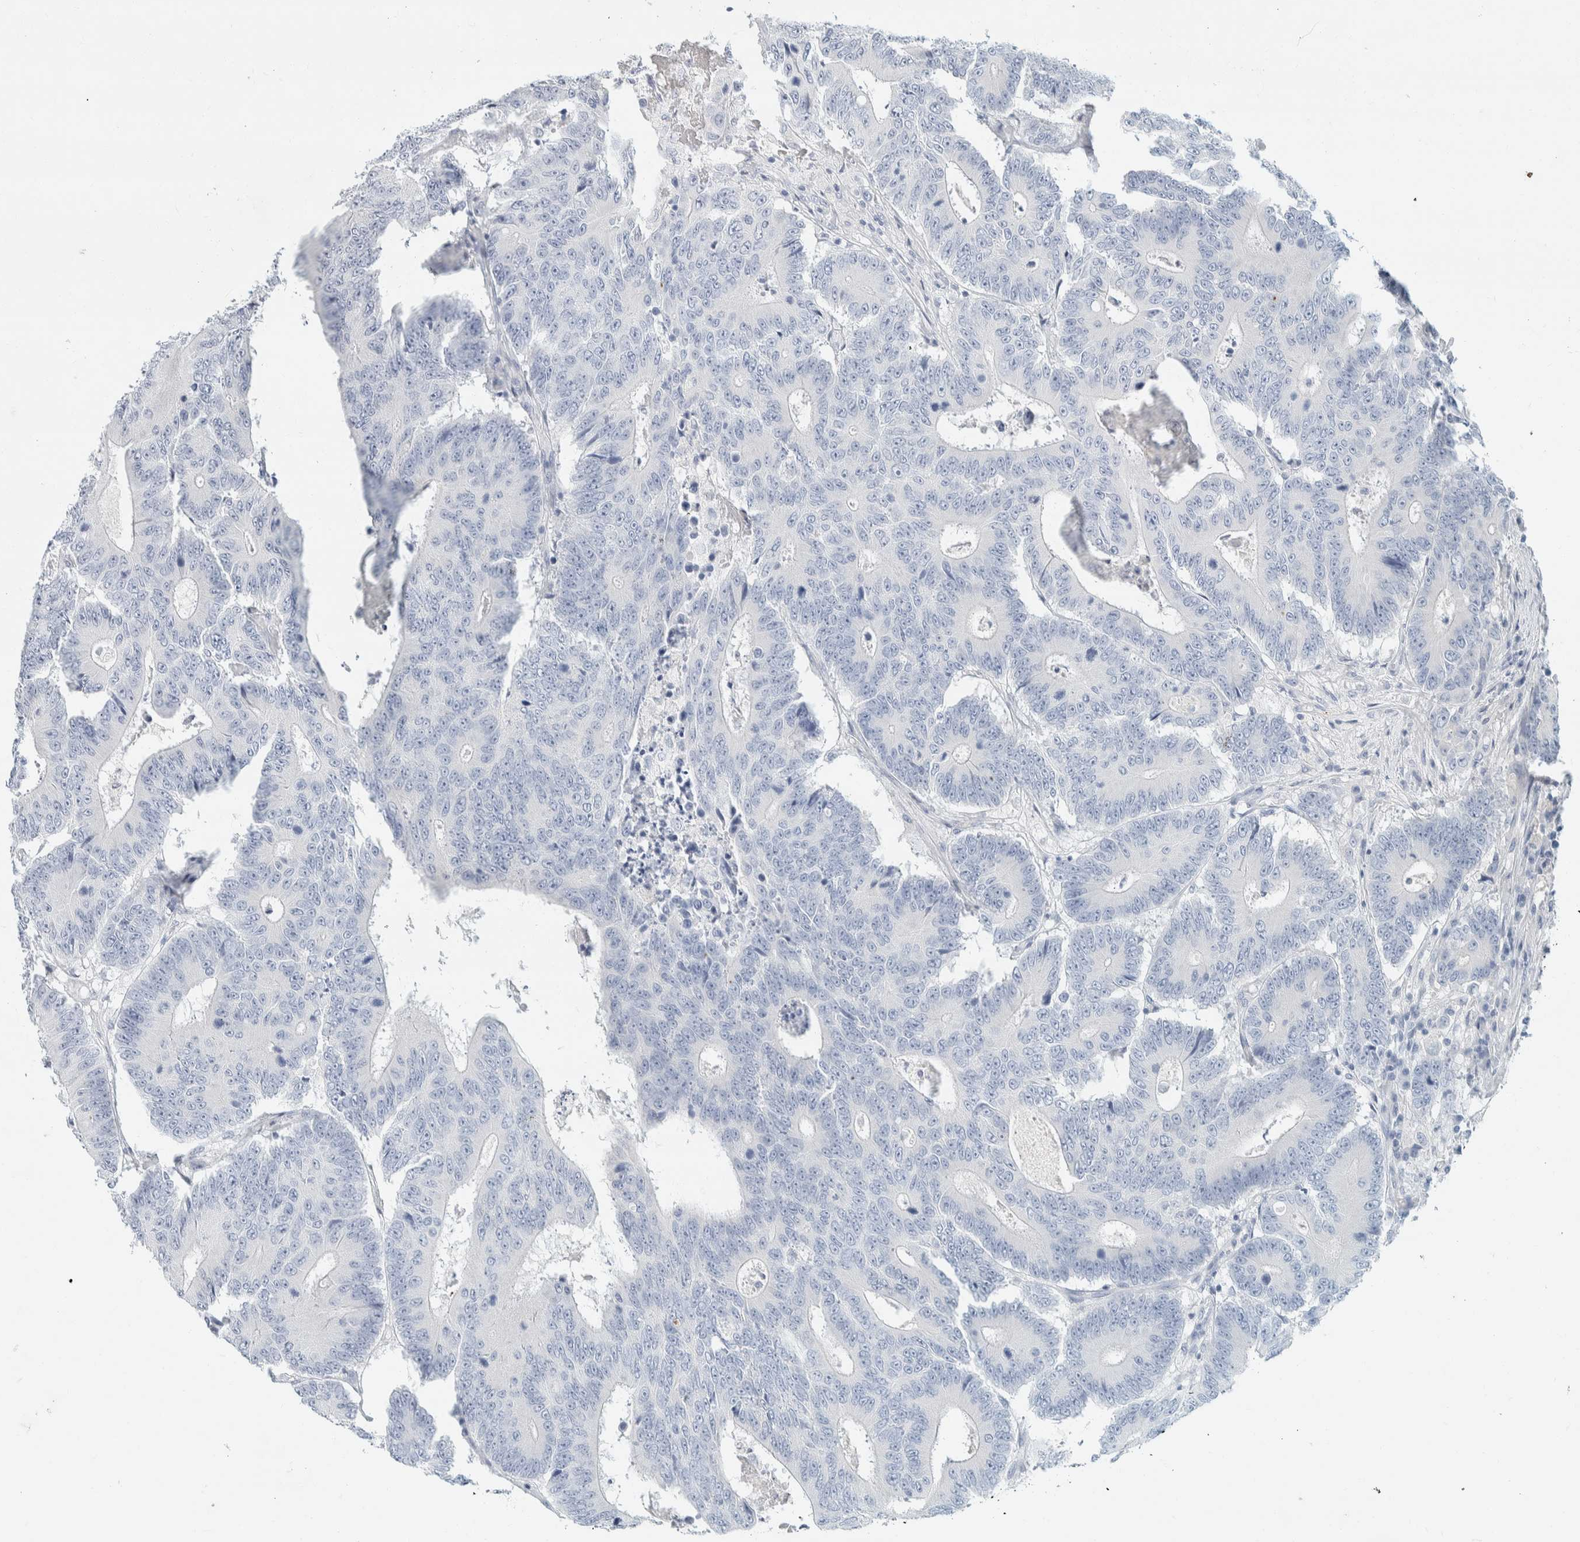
{"staining": {"intensity": "negative", "quantity": "none", "location": "none"}, "tissue": "colorectal cancer", "cell_type": "Tumor cells", "image_type": "cancer", "snomed": [{"axis": "morphology", "description": "Adenocarcinoma, NOS"}, {"axis": "topography", "description": "Colon"}], "caption": "Tumor cells are negative for protein expression in human colorectal cancer.", "gene": "ALOX12B", "patient": {"sex": "male", "age": 83}}